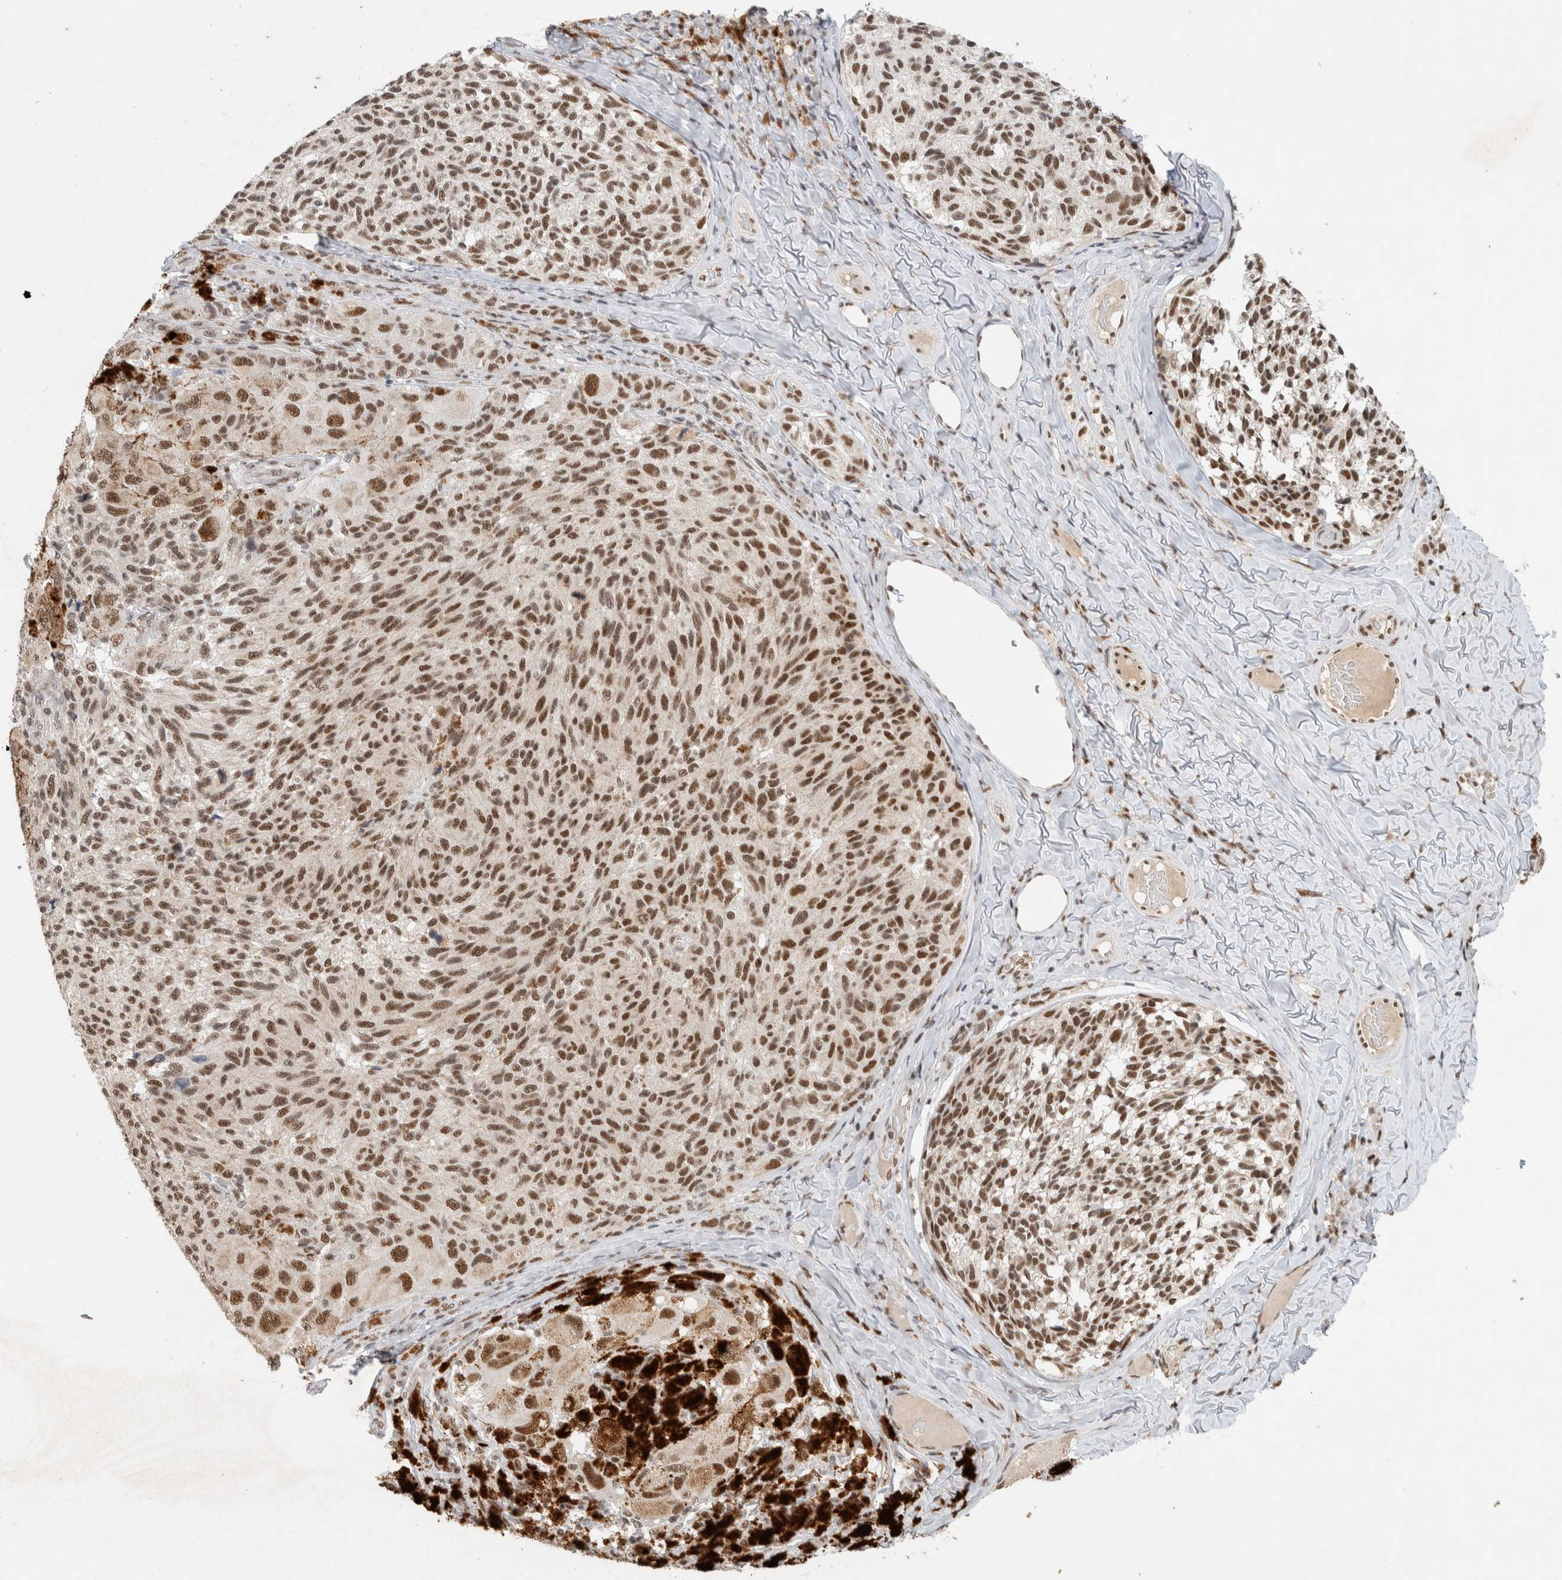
{"staining": {"intensity": "moderate", "quantity": ">75%", "location": "nuclear"}, "tissue": "melanoma", "cell_type": "Tumor cells", "image_type": "cancer", "snomed": [{"axis": "morphology", "description": "Malignant melanoma, NOS"}, {"axis": "topography", "description": "Skin"}], "caption": "Tumor cells show medium levels of moderate nuclear expression in approximately >75% of cells in melanoma. (DAB (3,3'-diaminobenzidine) IHC, brown staining for protein, blue staining for nuclei).", "gene": "DDX42", "patient": {"sex": "female", "age": 73}}